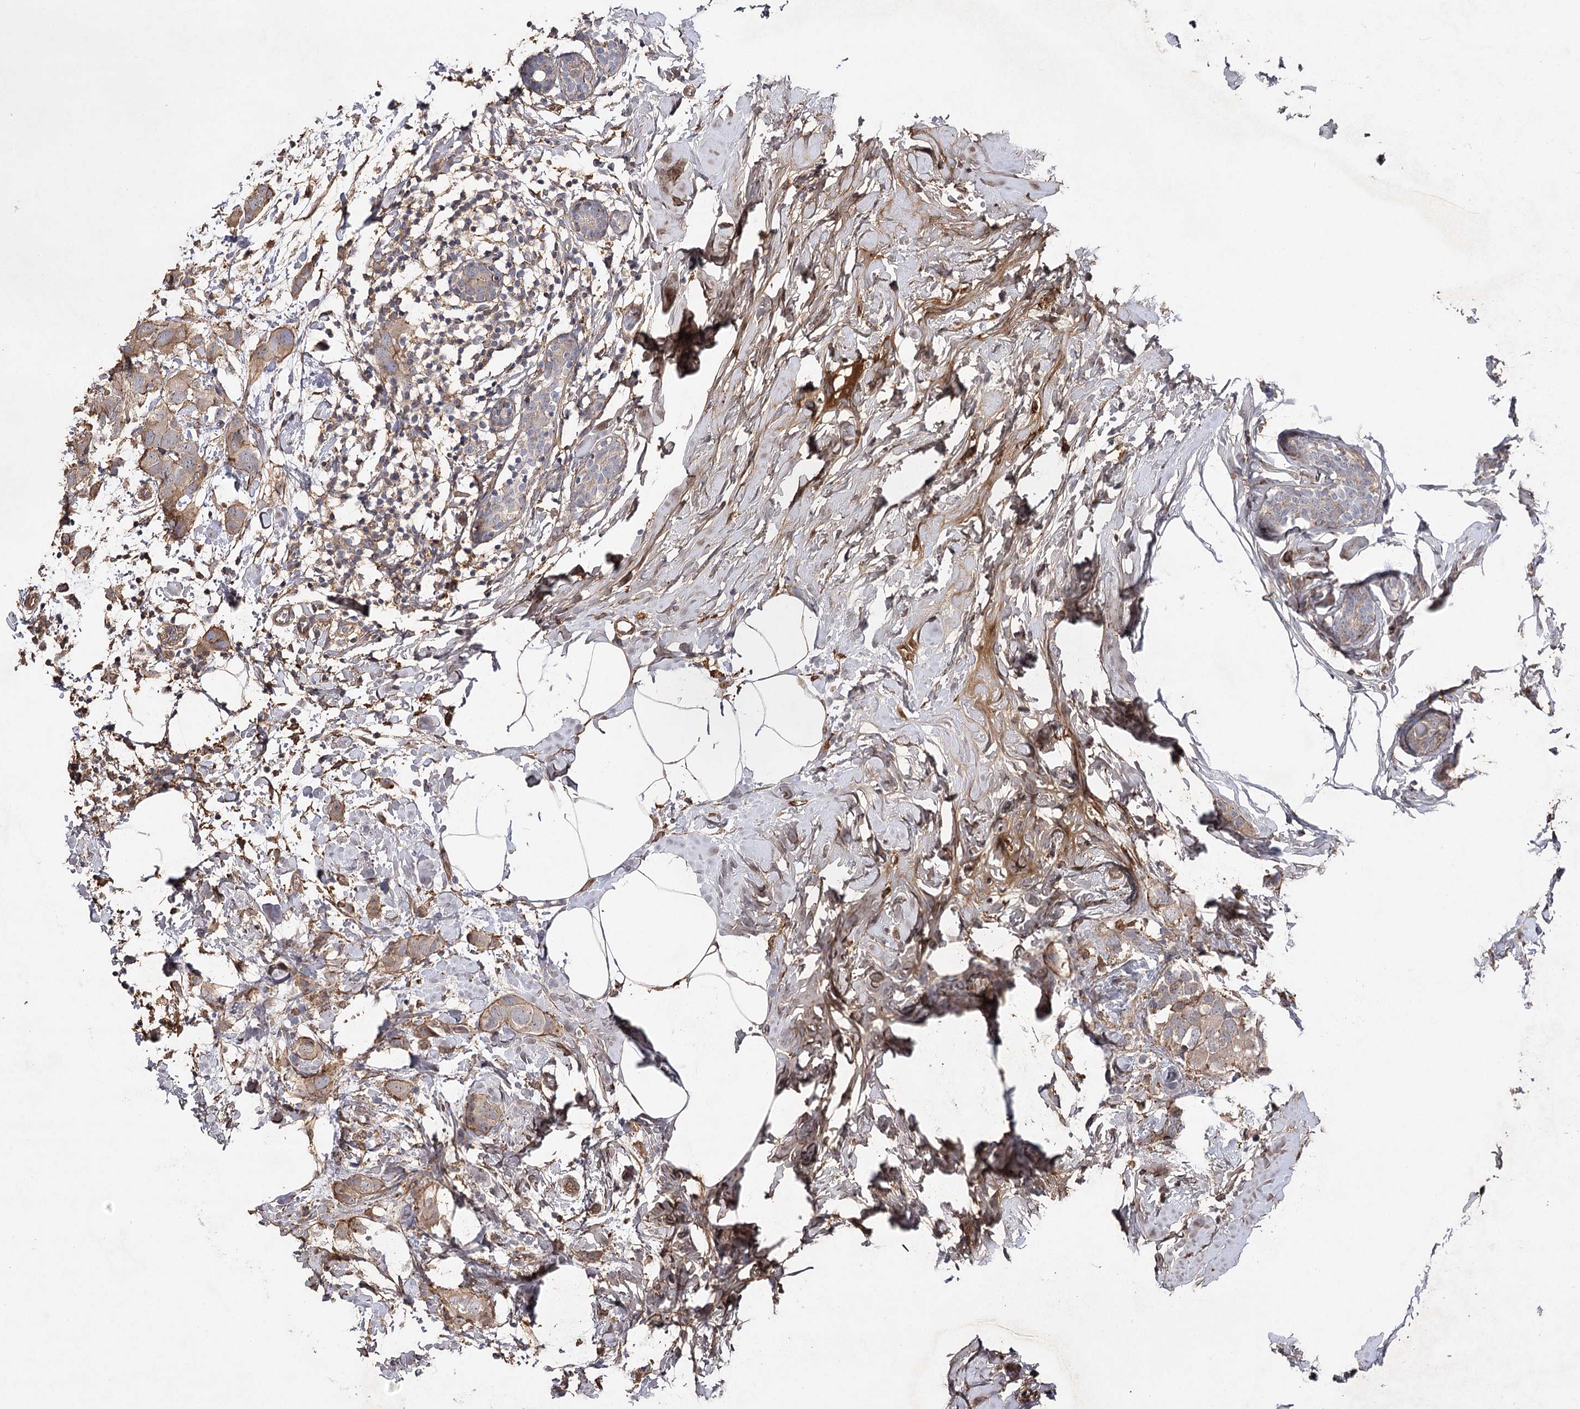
{"staining": {"intensity": "weak", "quantity": "25%-75%", "location": "cytoplasmic/membranous"}, "tissue": "breast cancer", "cell_type": "Tumor cells", "image_type": "cancer", "snomed": [{"axis": "morphology", "description": "Normal tissue, NOS"}, {"axis": "morphology", "description": "Duct carcinoma"}, {"axis": "topography", "description": "Breast"}], "caption": "High-magnification brightfield microscopy of breast infiltrating ductal carcinoma stained with DAB (3,3'-diaminobenzidine) (brown) and counterstained with hematoxylin (blue). tumor cells exhibit weak cytoplasmic/membranous staining is present in approximately25%-75% of cells.", "gene": "OBSL1", "patient": {"sex": "female", "age": 50}}